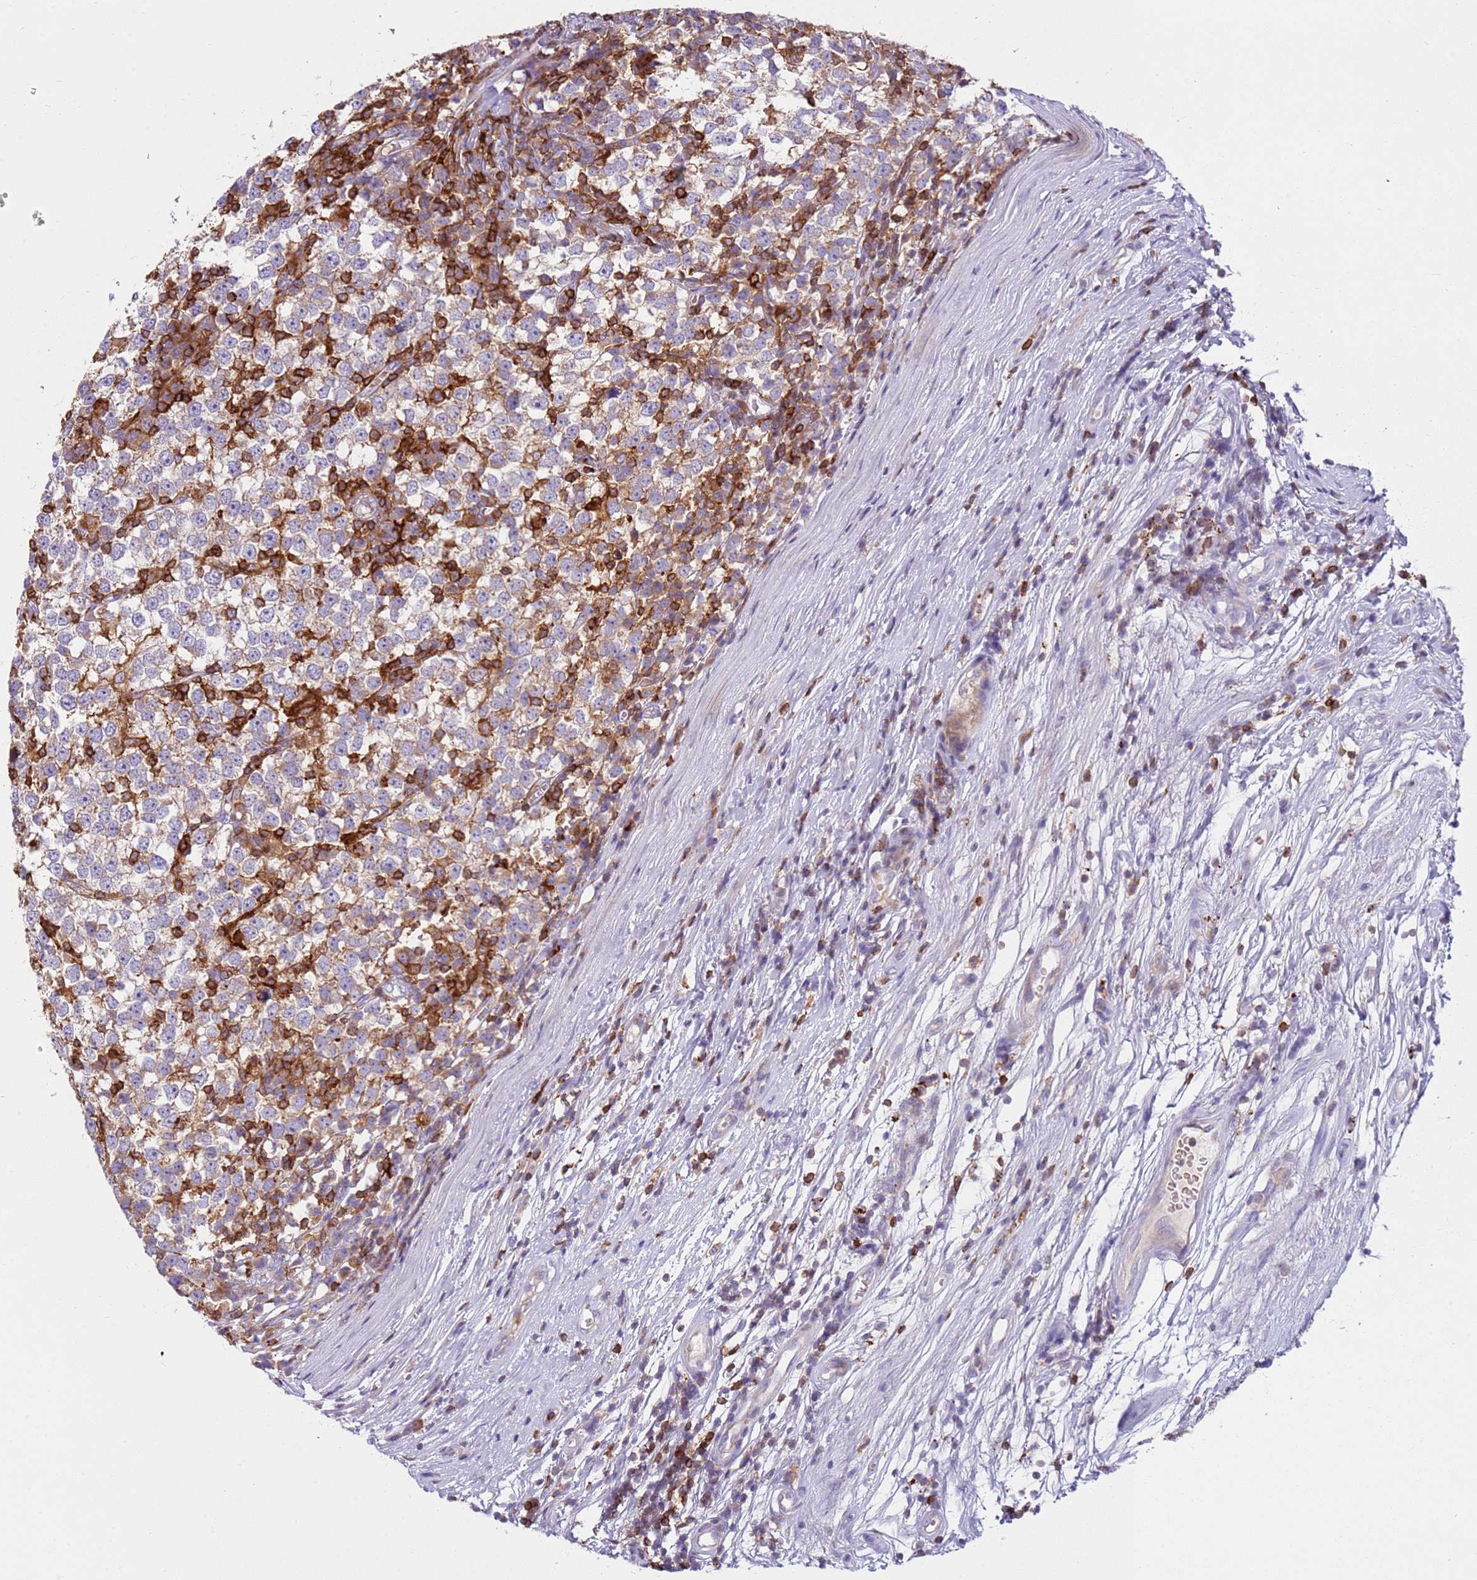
{"staining": {"intensity": "moderate", "quantity": "<25%", "location": "cytoplasmic/membranous"}, "tissue": "testis cancer", "cell_type": "Tumor cells", "image_type": "cancer", "snomed": [{"axis": "morphology", "description": "Seminoma, NOS"}, {"axis": "topography", "description": "Testis"}], "caption": "A histopathology image showing moderate cytoplasmic/membranous staining in about <25% of tumor cells in testis cancer (seminoma), as visualized by brown immunohistochemical staining.", "gene": "TTPAL", "patient": {"sex": "male", "age": 65}}